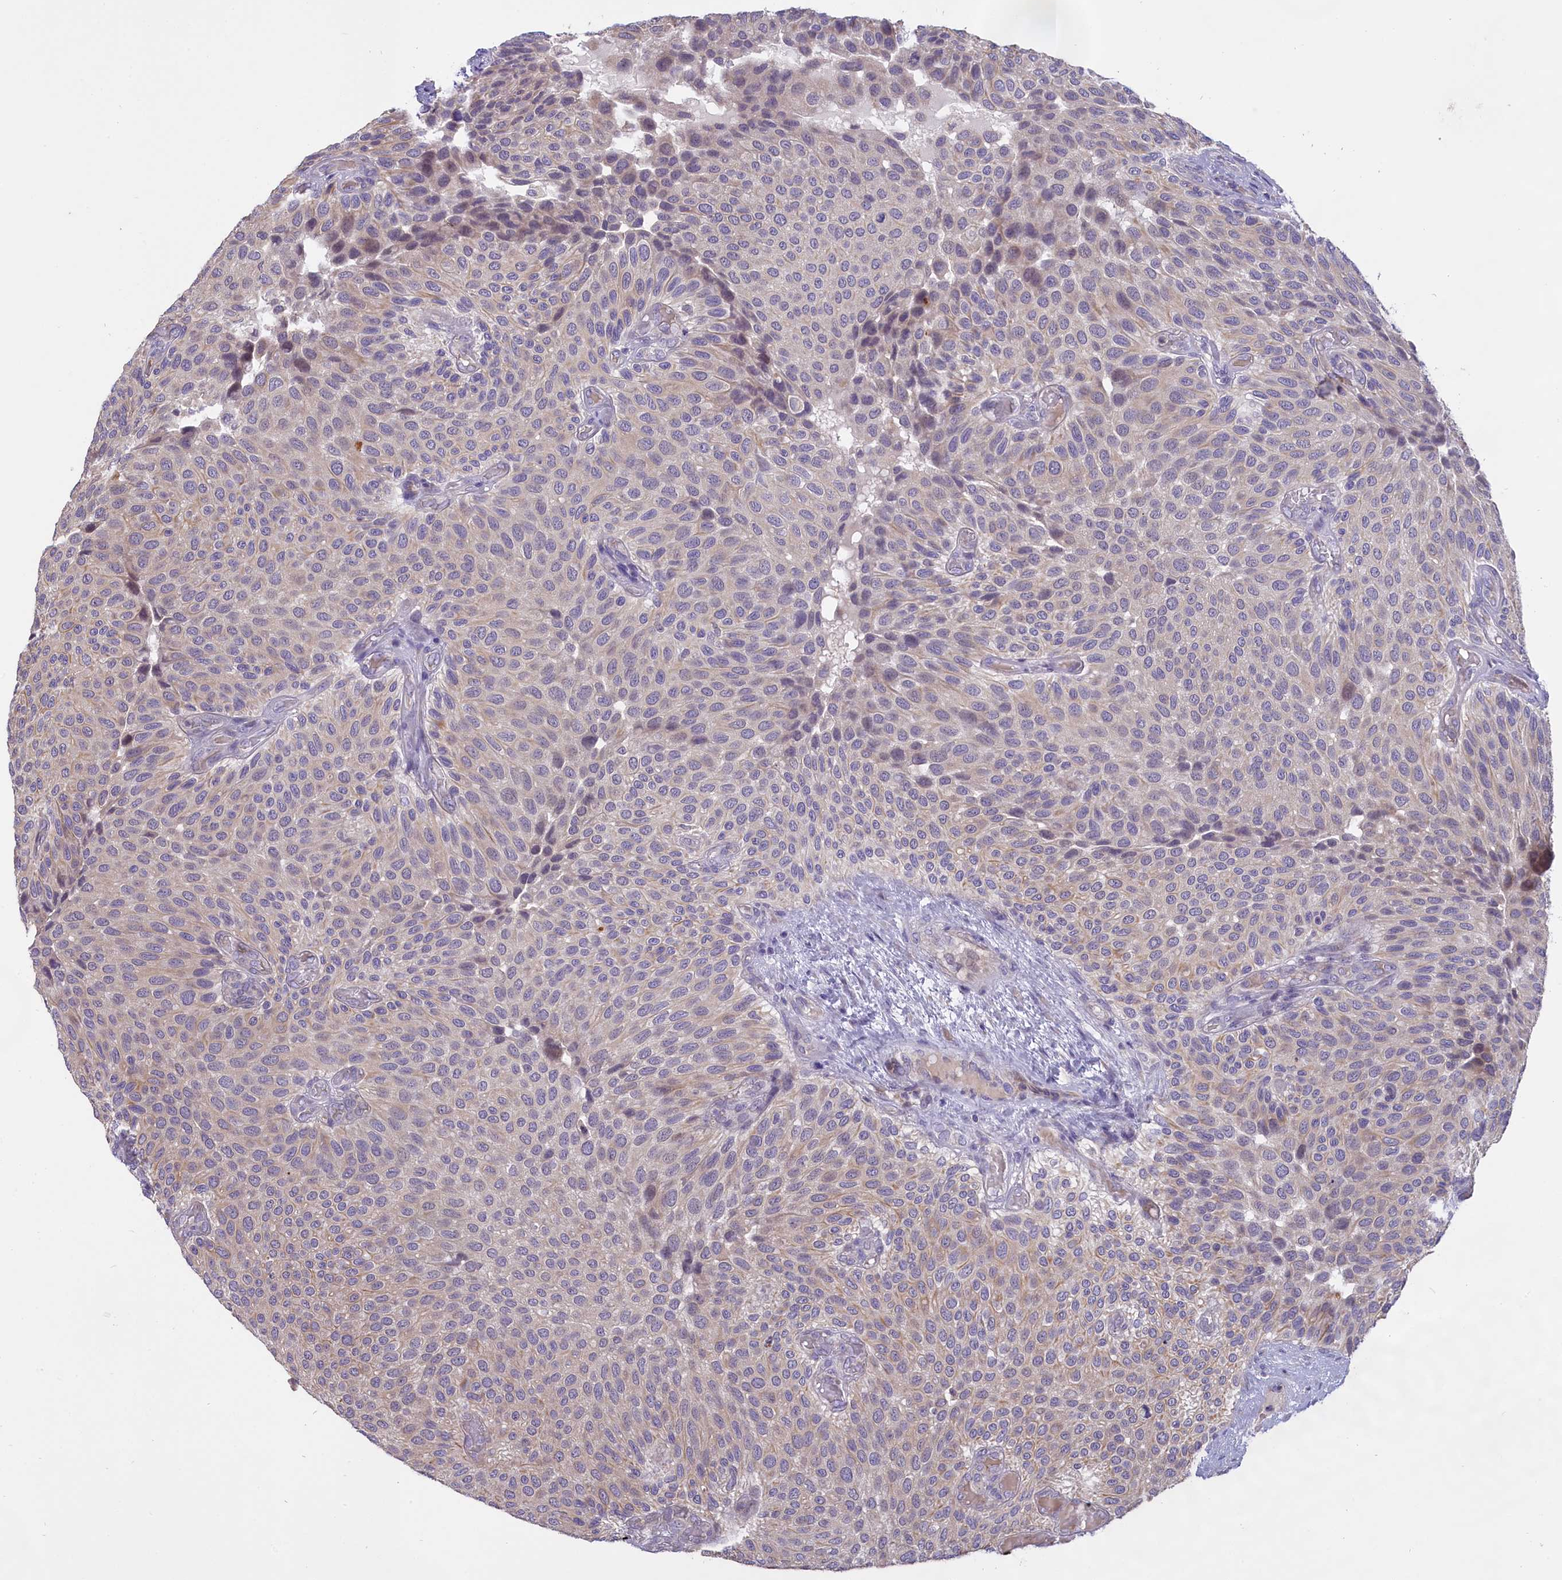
{"staining": {"intensity": "negative", "quantity": "none", "location": "none"}, "tissue": "urothelial cancer", "cell_type": "Tumor cells", "image_type": "cancer", "snomed": [{"axis": "morphology", "description": "Urothelial carcinoma, Low grade"}, {"axis": "topography", "description": "Urinary bladder"}], "caption": "Histopathology image shows no protein expression in tumor cells of low-grade urothelial carcinoma tissue.", "gene": "MEMO1", "patient": {"sex": "male", "age": 89}}